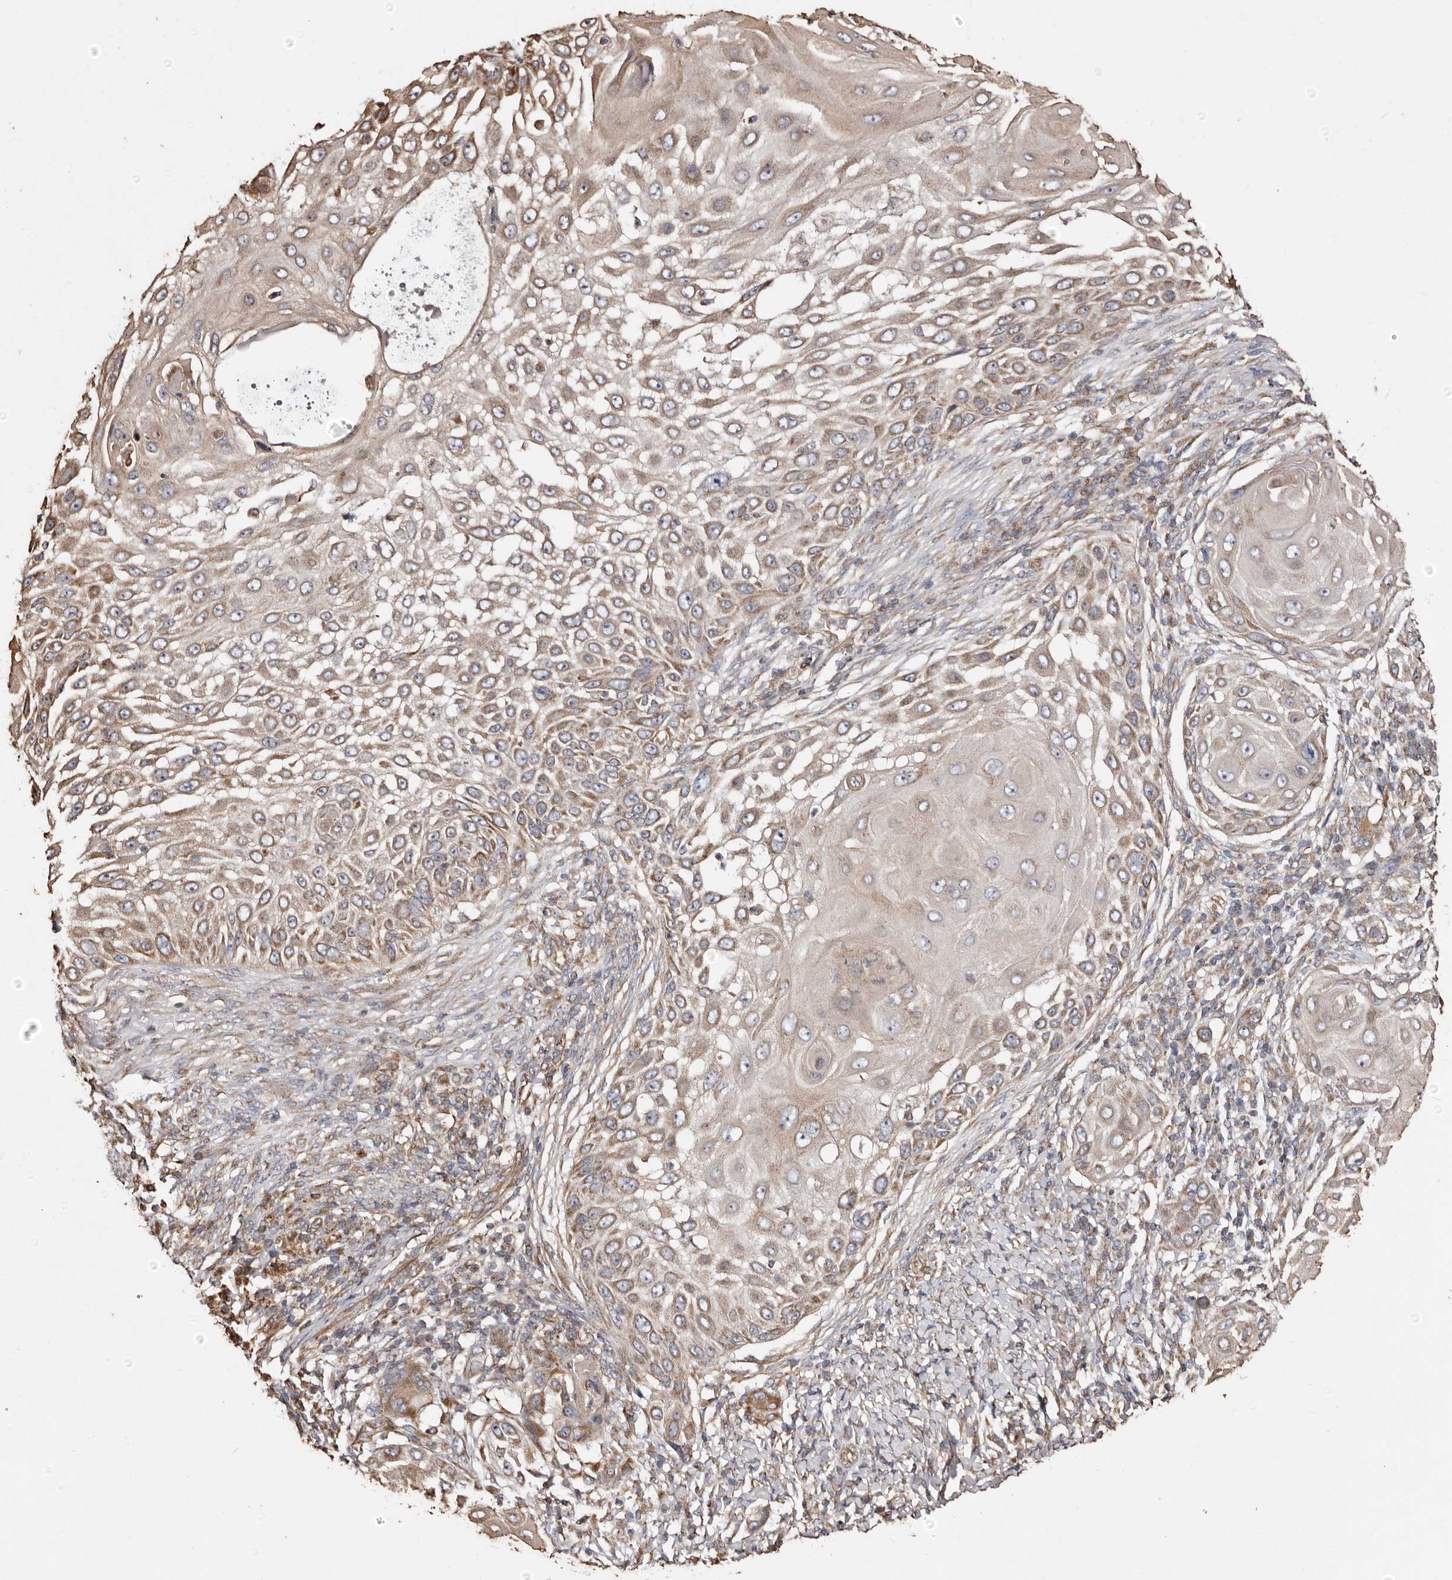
{"staining": {"intensity": "moderate", "quantity": ">75%", "location": "cytoplasmic/membranous"}, "tissue": "skin cancer", "cell_type": "Tumor cells", "image_type": "cancer", "snomed": [{"axis": "morphology", "description": "Squamous cell carcinoma, NOS"}, {"axis": "topography", "description": "Skin"}], "caption": "This photomicrograph reveals skin squamous cell carcinoma stained with immunohistochemistry (IHC) to label a protein in brown. The cytoplasmic/membranous of tumor cells show moderate positivity for the protein. Nuclei are counter-stained blue.", "gene": "MACC1", "patient": {"sex": "female", "age": 44}}